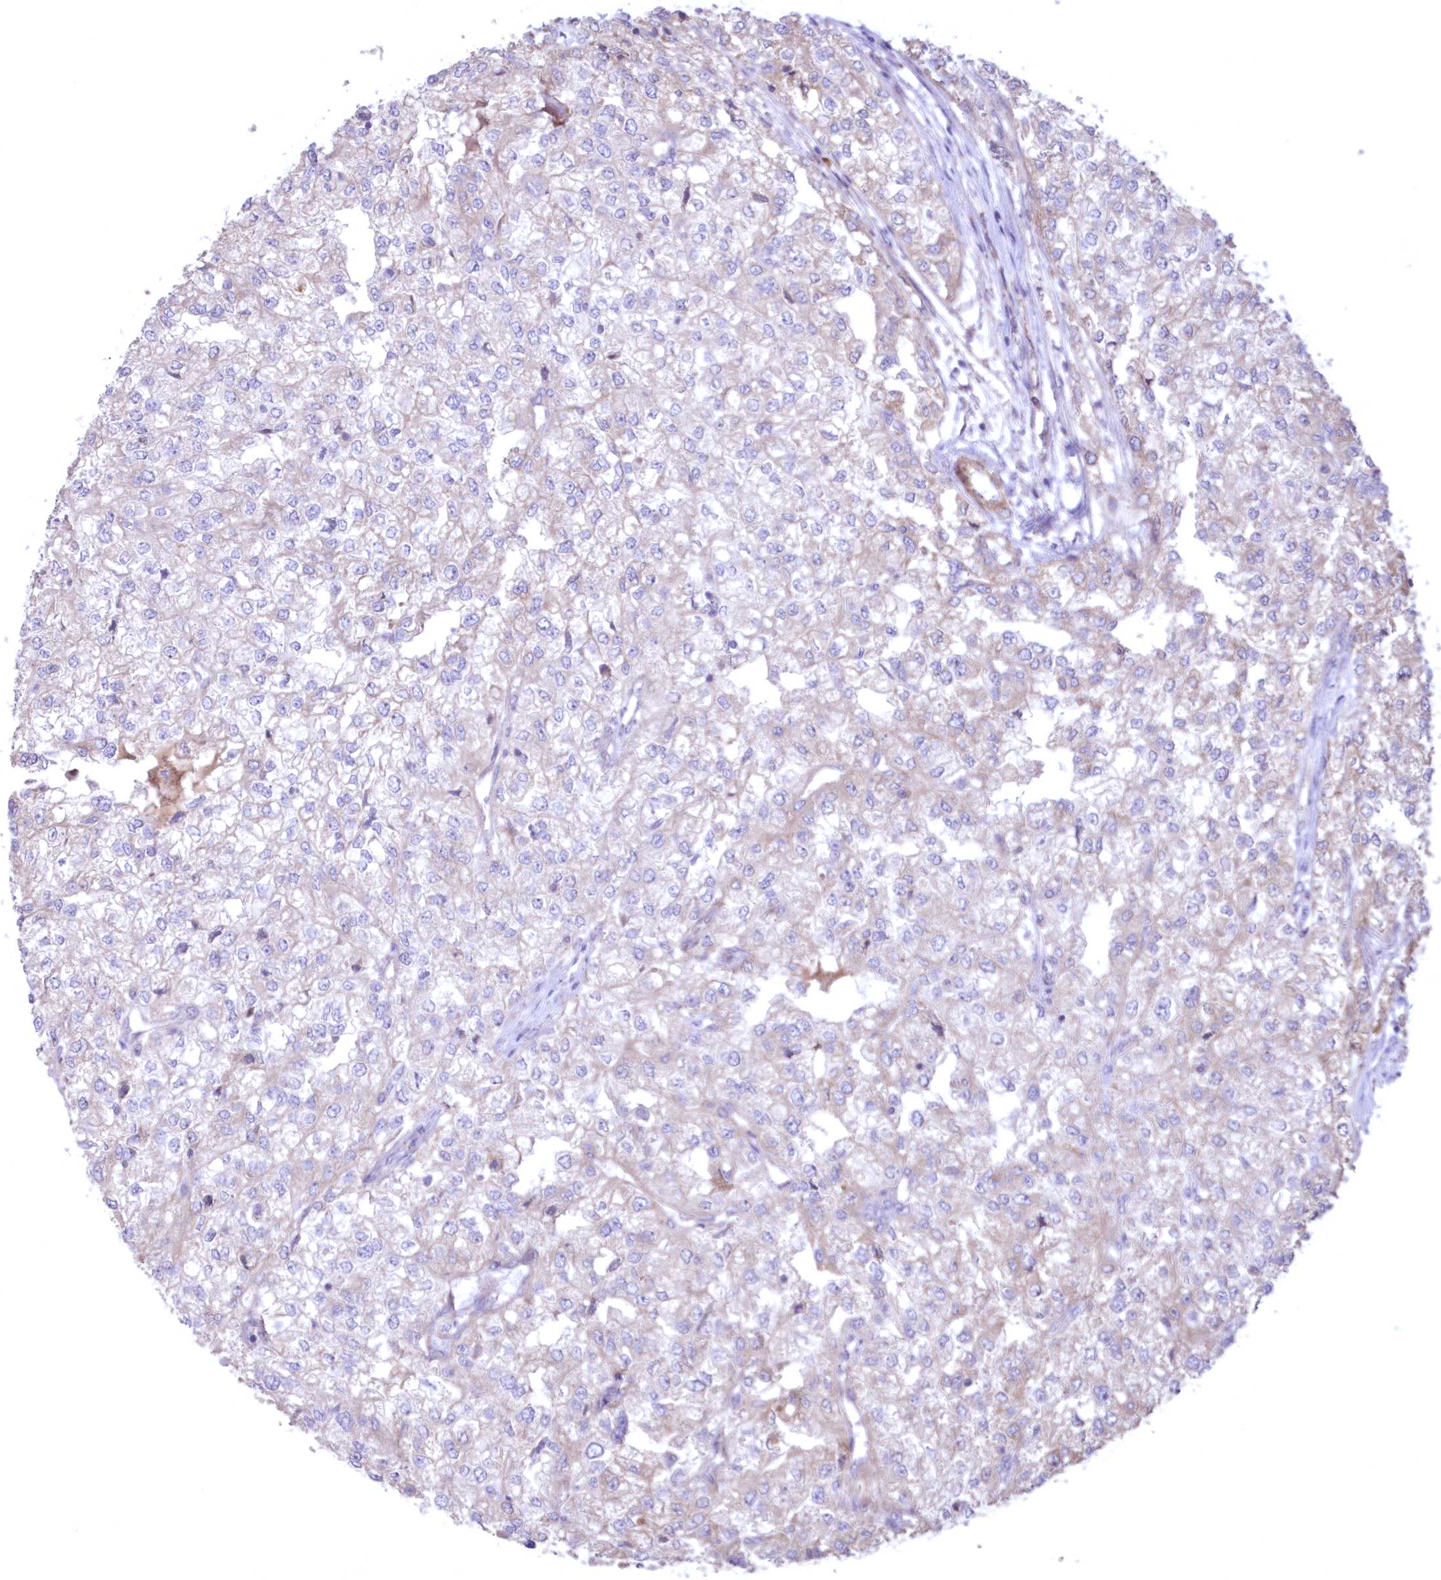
{"staining": {"intensity": "weak", "quantity": "<25%", "location": "cytoplasmic/membranous"}, "tissue": "renal cancer", "cell_type": "Tumor cells", "image_type": "cancer", "snomed": [{"axis": "morphology", "description": "Adenocarcinoma, NOS"}, {"axis": "topography", "description": "Kidney"}], "caption": "Immunohistochemistry (IHC) photomicrograph of neoplastic tissue: adenocarcinoma (renal) stained with DAB demonstrates no significant protein expression in tumor cells.", "gene": "MTRF1L", "patient": {"sex": "female", "age": 54}}